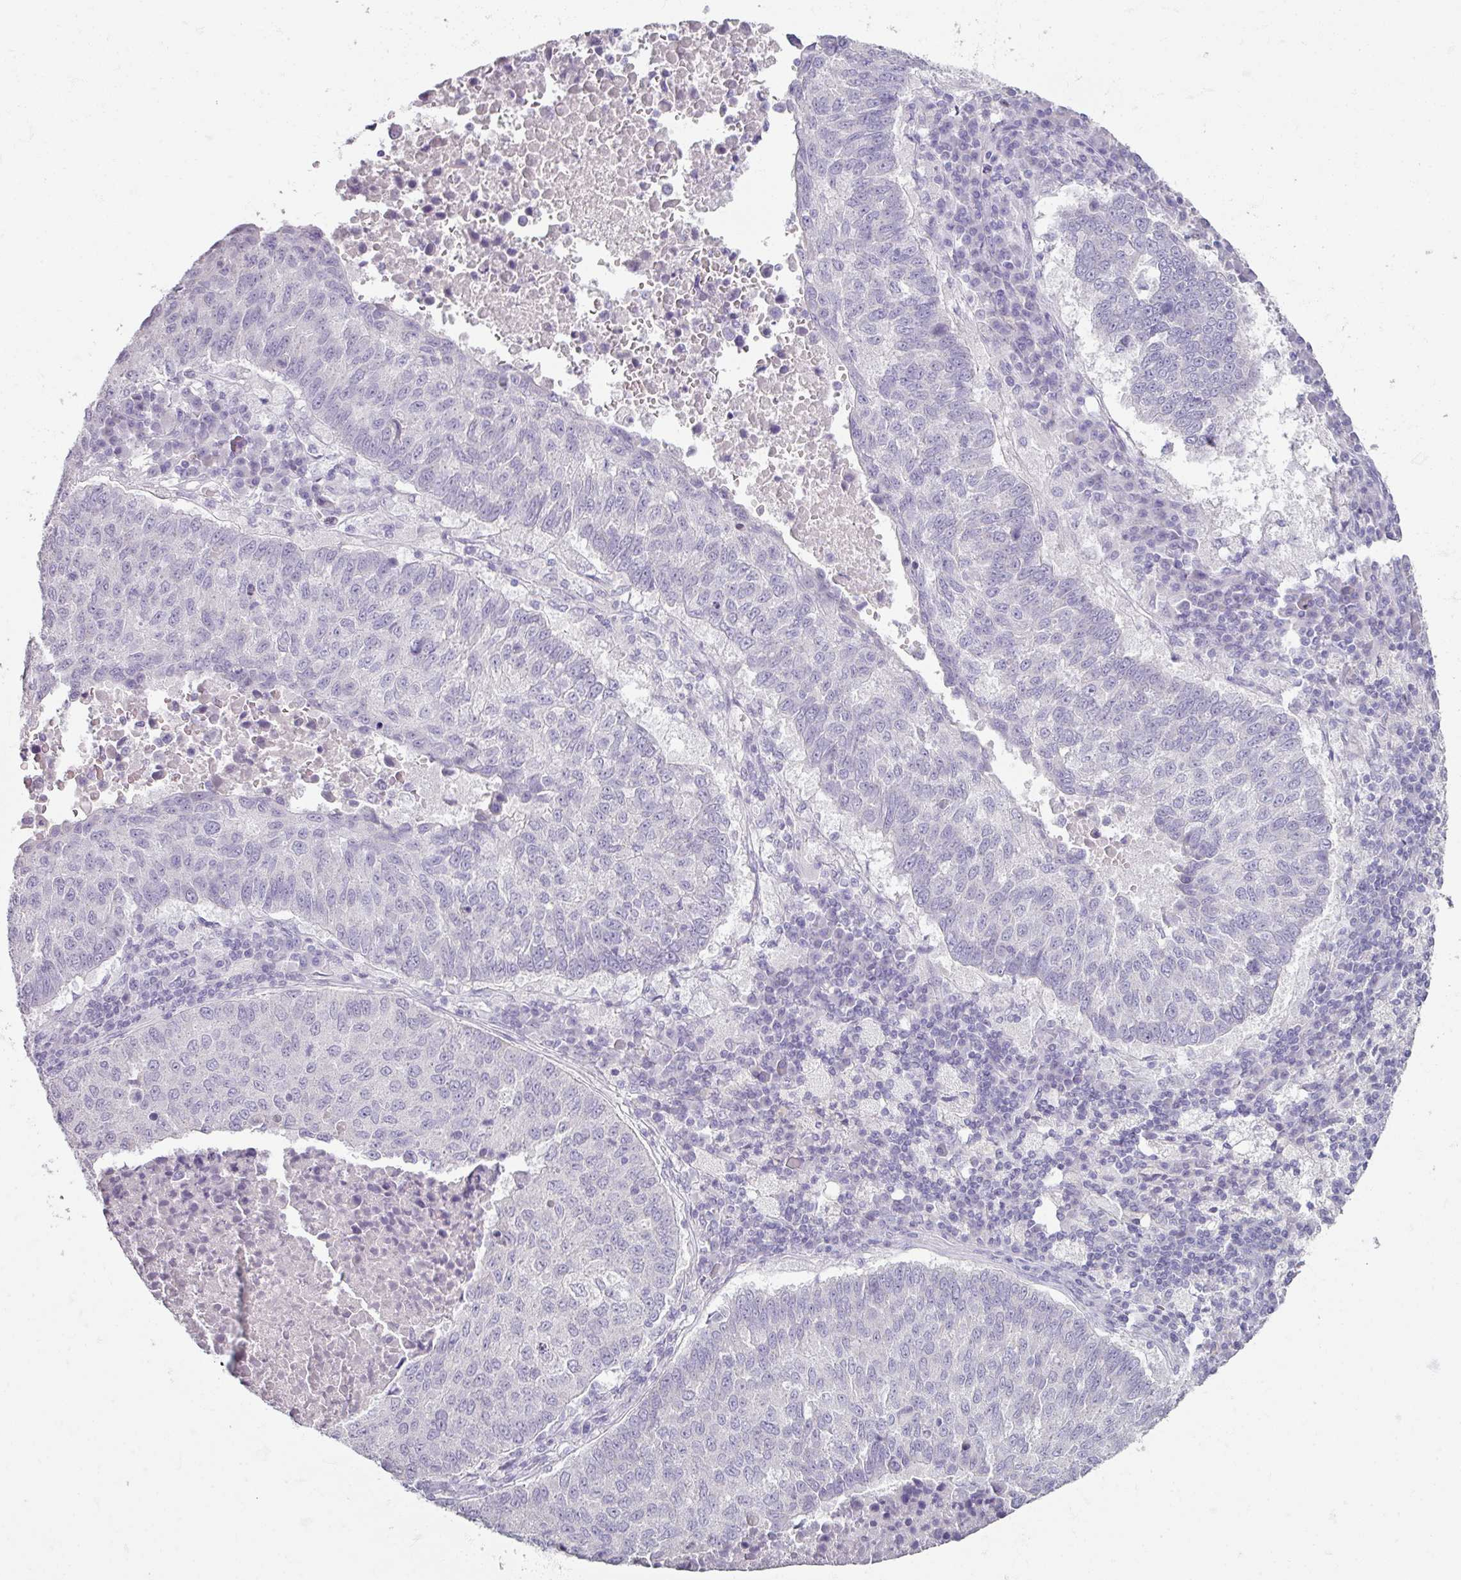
{"staining": {"intensity": "negative", "quantity": "none", "location": "none"}, "tissue": "lung cancer", "cell_type": "Tumor cells", "image_type": "cancer", "snomed": [{"axis": "morphology", "description": "Squamous cell carcinoma, NOS"}, {"axis": "topography", "description": "Lung"}], "caption": "The histopathology image displays no significant staining in tumor cells of lung squamous cell carcinoma. The staining is performed using DAB (3,3'-diaminobenzidine) brown chromogen with nuclei counter-stained in using hematoxylin.", "gene": "TG", "patient": {"sex": "male", "age": 73}}